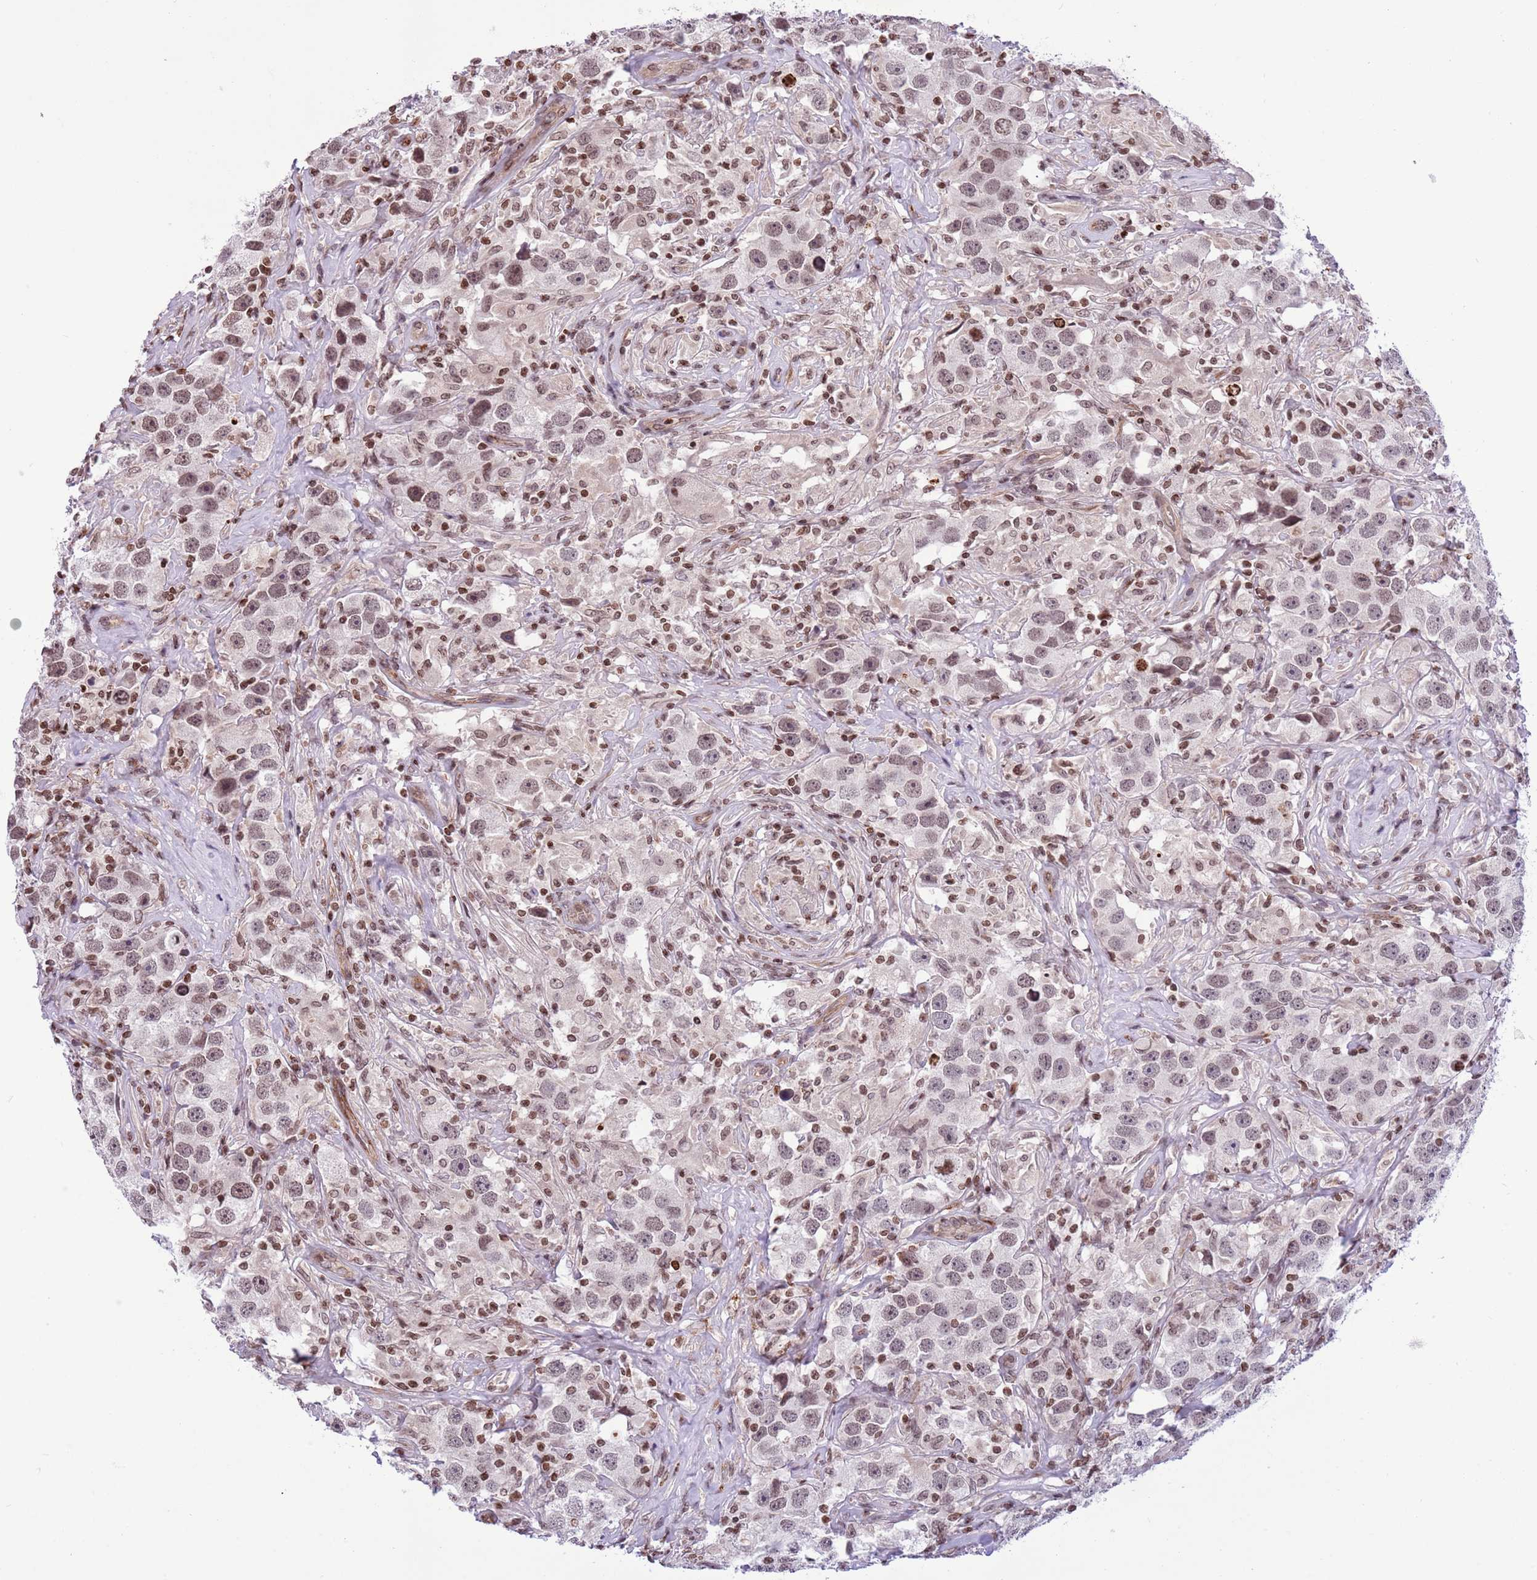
{"staining": {"intensity": "moderate", "quantity": ">75%", "location": "nuclear"}, "tissue": "testis cancer", "cell_type": "Tumor cells", "image_type": "cancer", "snomed": [{"axis": "morphology", "description": "Seminoma, NOS"}, {"axis": "topography", "description": "Testis"}], "caption": "A medium amount of moderate nuclear staining is appreciated in about >75% of tumor cells in seminoma (testis) tissue.", "gene": "NRIP1", "patient": {"sex": "male", "age": 49}}